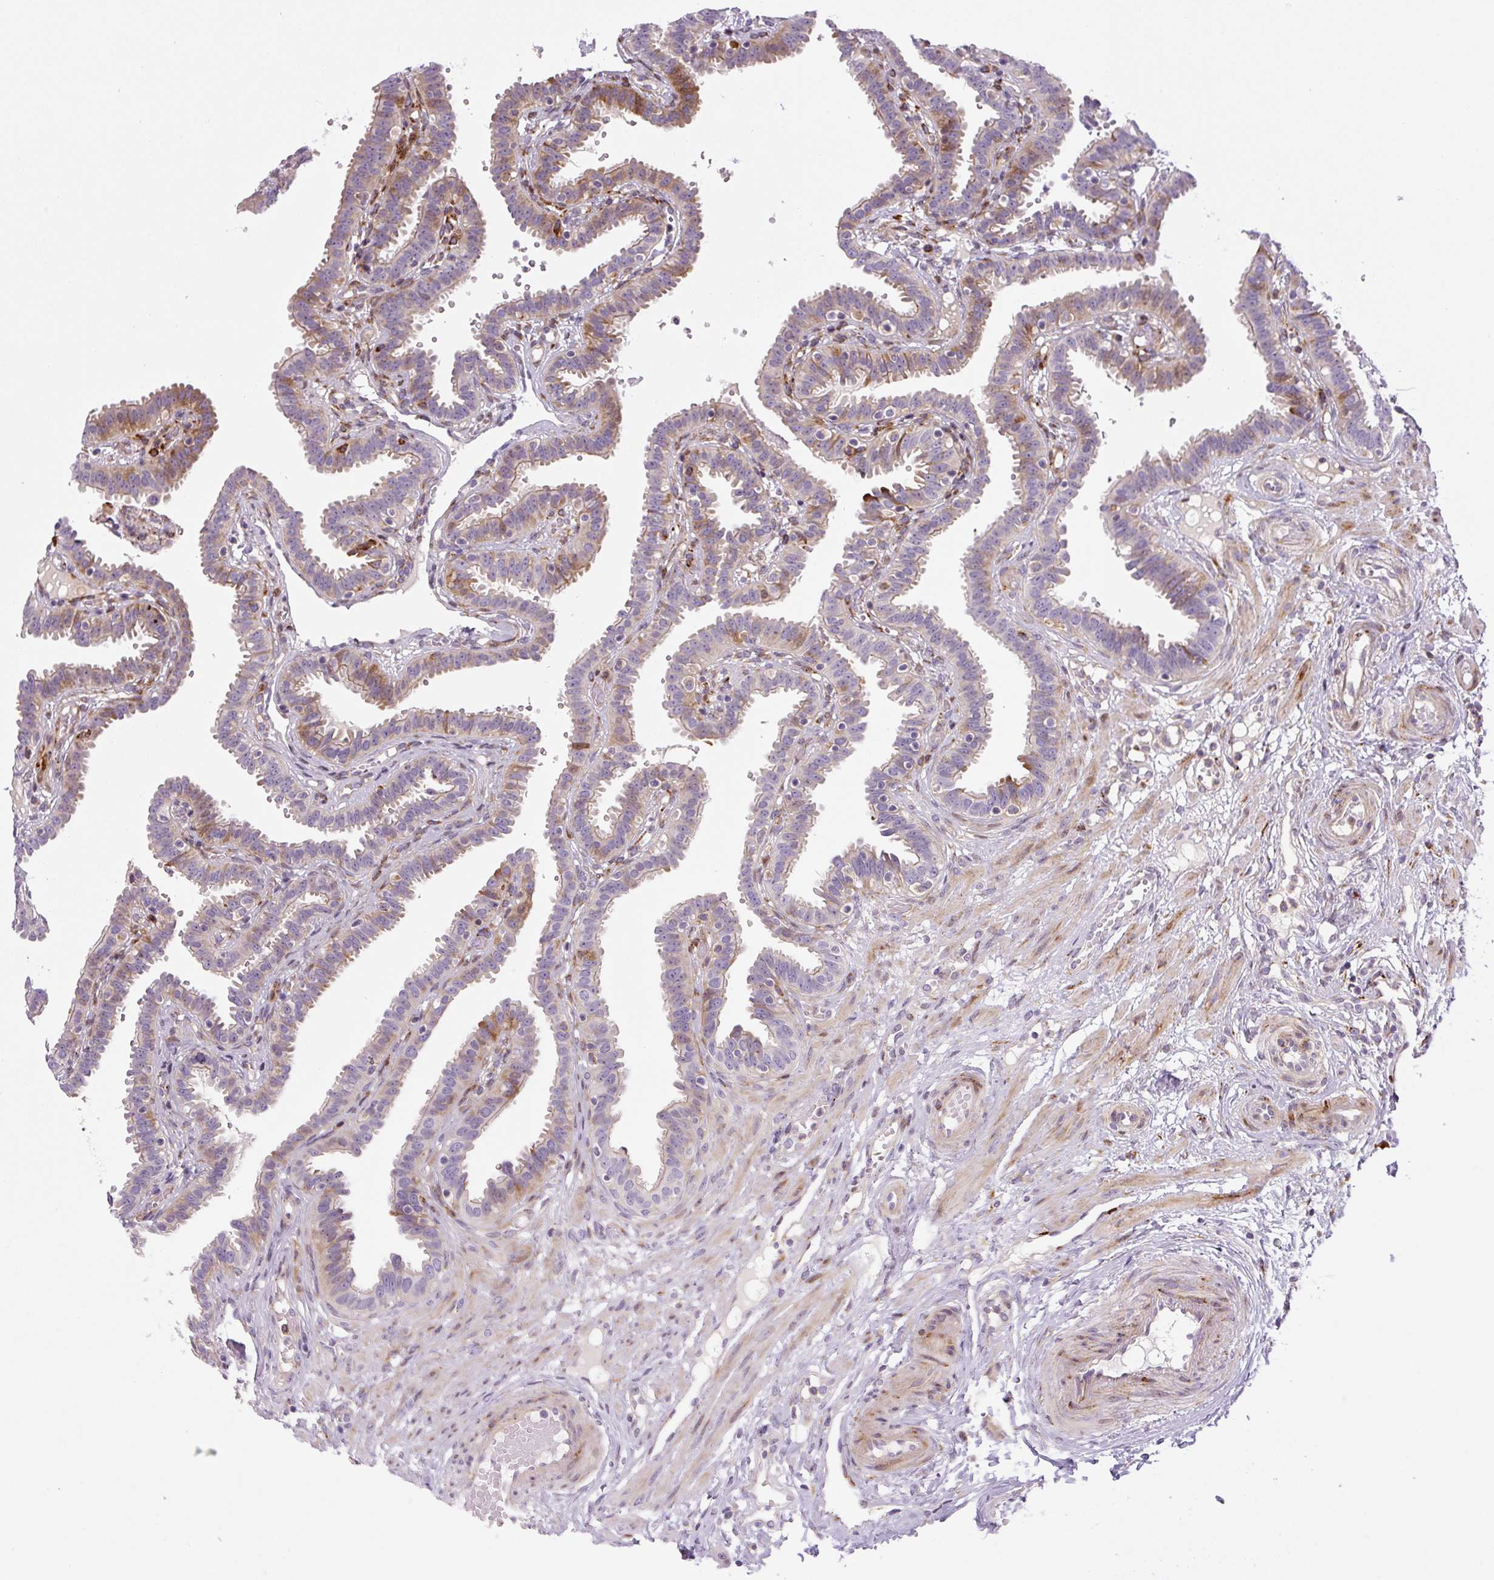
{"staining": {"intensity": "moderate", "quantity": "<25%", "location": "cytoplasmic/membranous"}, "tissue": "fallopian tube", "cell_type": "Glandular cells", "image_type": "normal", "snomed": [{"axis": "morphology", "description": "Normal tissue, NOS"}, {"axis": "topography", "description": "Fallopian tube"}], "caption": "Brown immunohistochemical staining in unremarkable human fallopian tube shows moderate cytoplasmic/membranous expression in approximately <25% of glandular cells.", "gene": "DISP3", "patient": {"sex": "female", "age": 37}}